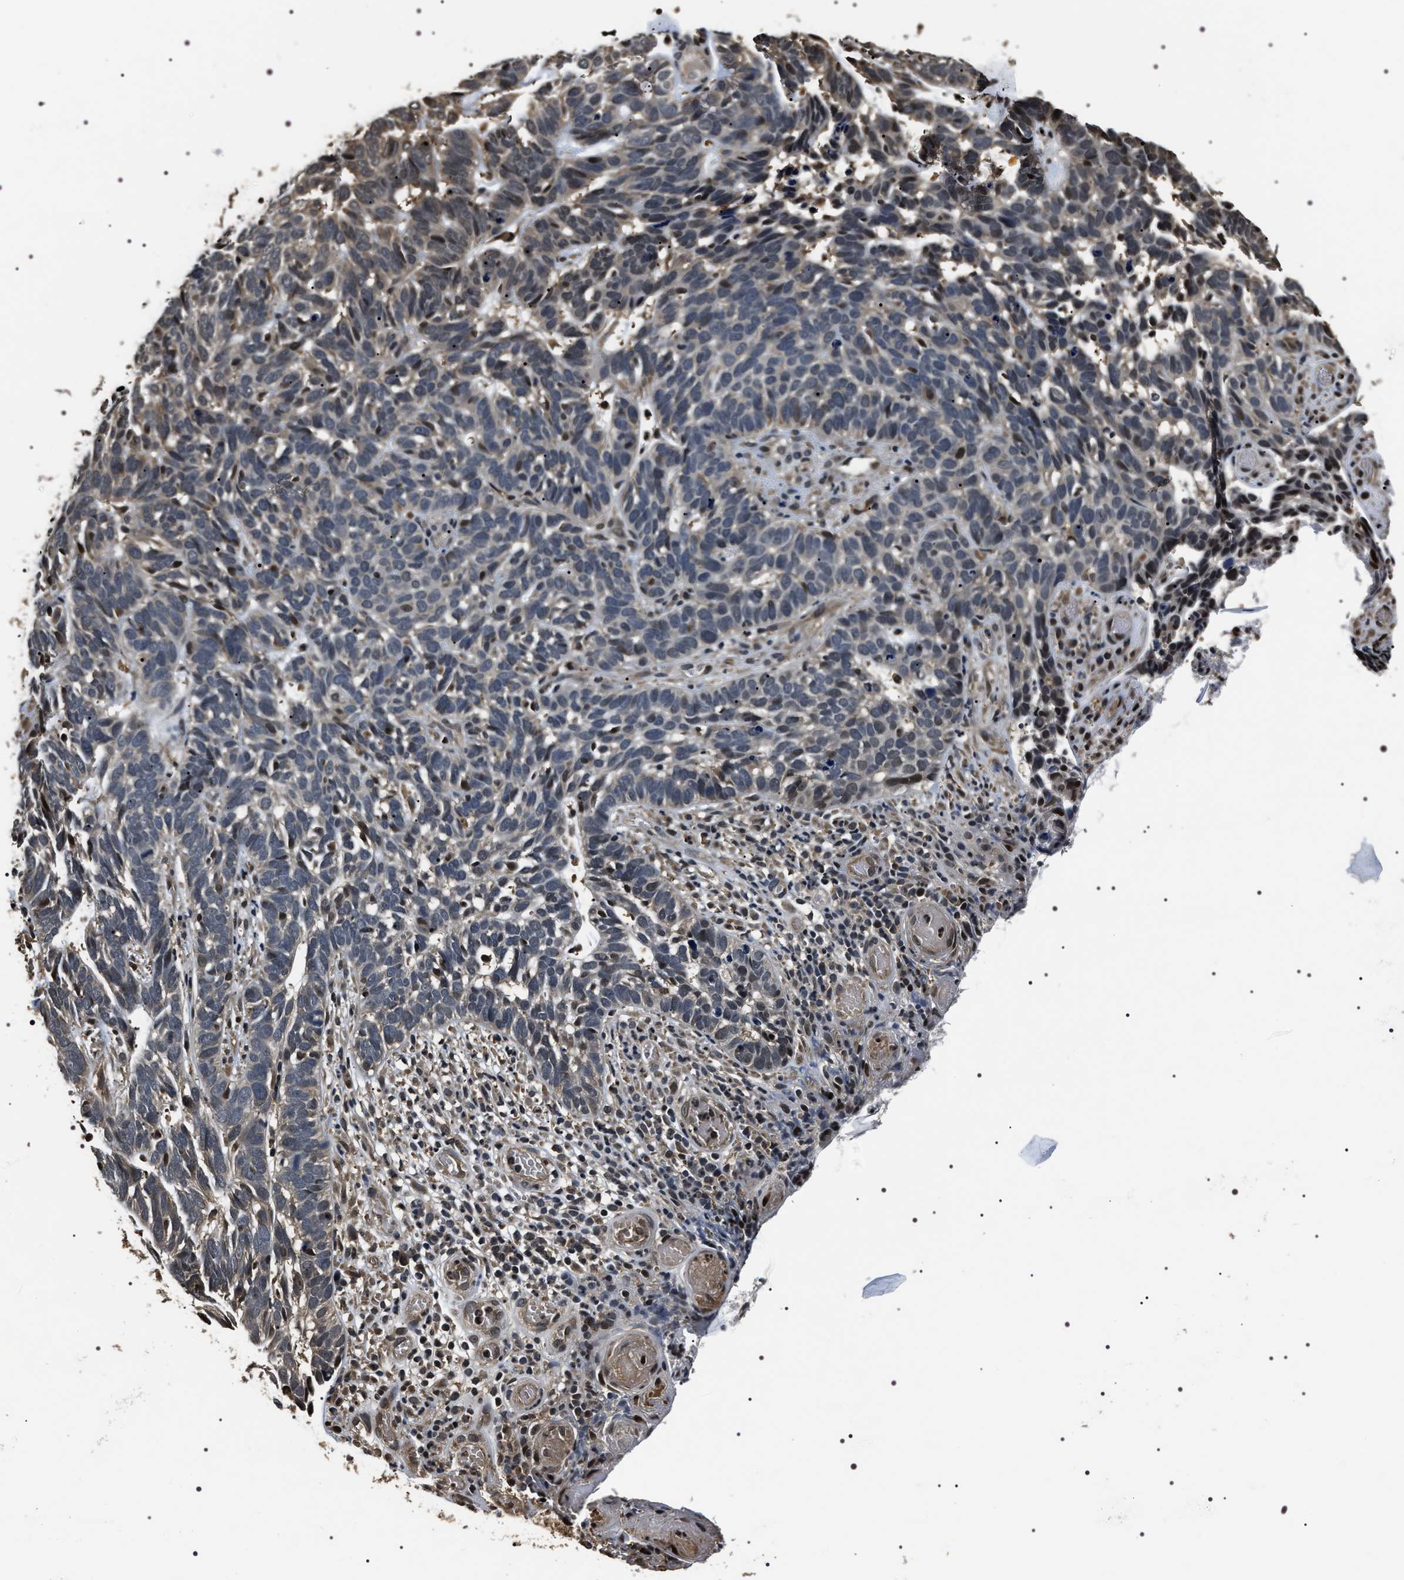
{"staining": {"intensity": "weak", "quantity": "<25%", "location": "cytoplasmic/membranous"}, "tissue": "skin cancer", "cell_type": "Tumor cells", "image_type": "cancer", "snomed": [{"axis": "morphology", "description": "Basal cell carcinoma"}, {"axis": "topography", "description": "Skin"}], "caption": "Image shows no significant protein staining in tumor cells of skin basal cell carcinoma. Nuclei are stained in blue.", "gene": "ARHGAP22", "patient": {"sex": "male", "age": 87}}